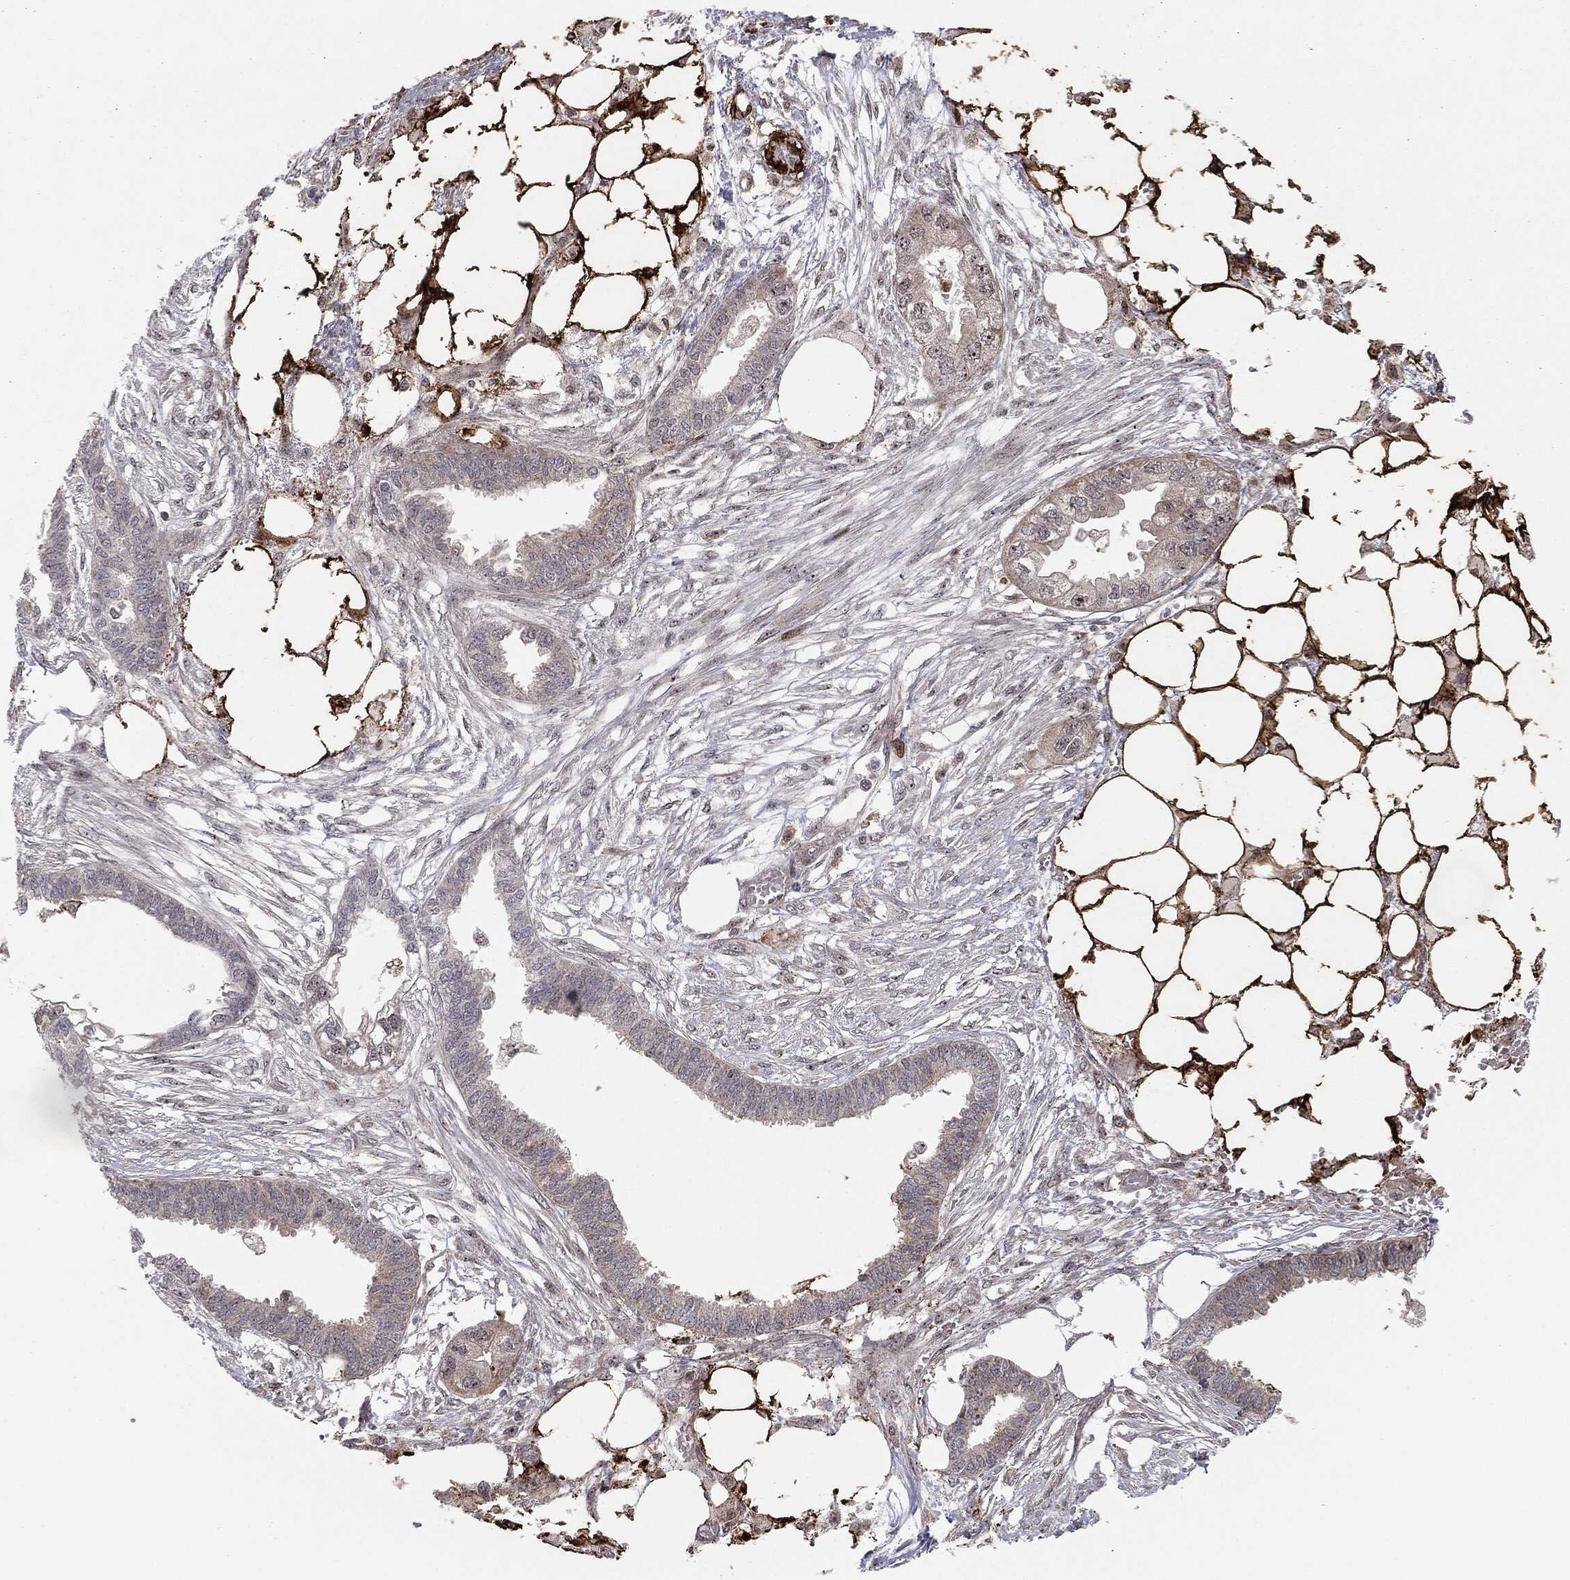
{"staining": {"intensity": "negative", "quantity": "none", "location": "none"}, "tissue": "endometrial cancer", "cell_type": "Tumor cells", "image_type": "cancer", "snomed": [{"axis": "morphology", "description": "Adenocarcinoma, NOS"}, {"axis": "morphology", "description": "Adenocarcinoma, metastatic, NOS"}, {"axis": "topography", "description": "Adipose tissue"}, {"axis": "topography", "description": "Endometrium"}], "caption": "High magnification brightfield microscopy of endometrial adenocarcinoma stained with DAB (3,3'-diaminobenzidine) (brown) and counterstained with hematoxylin (blue): tumor cells show no significant positivity.", "gene": "PTEN", "patient": {"sex": "female", "age": 67}}